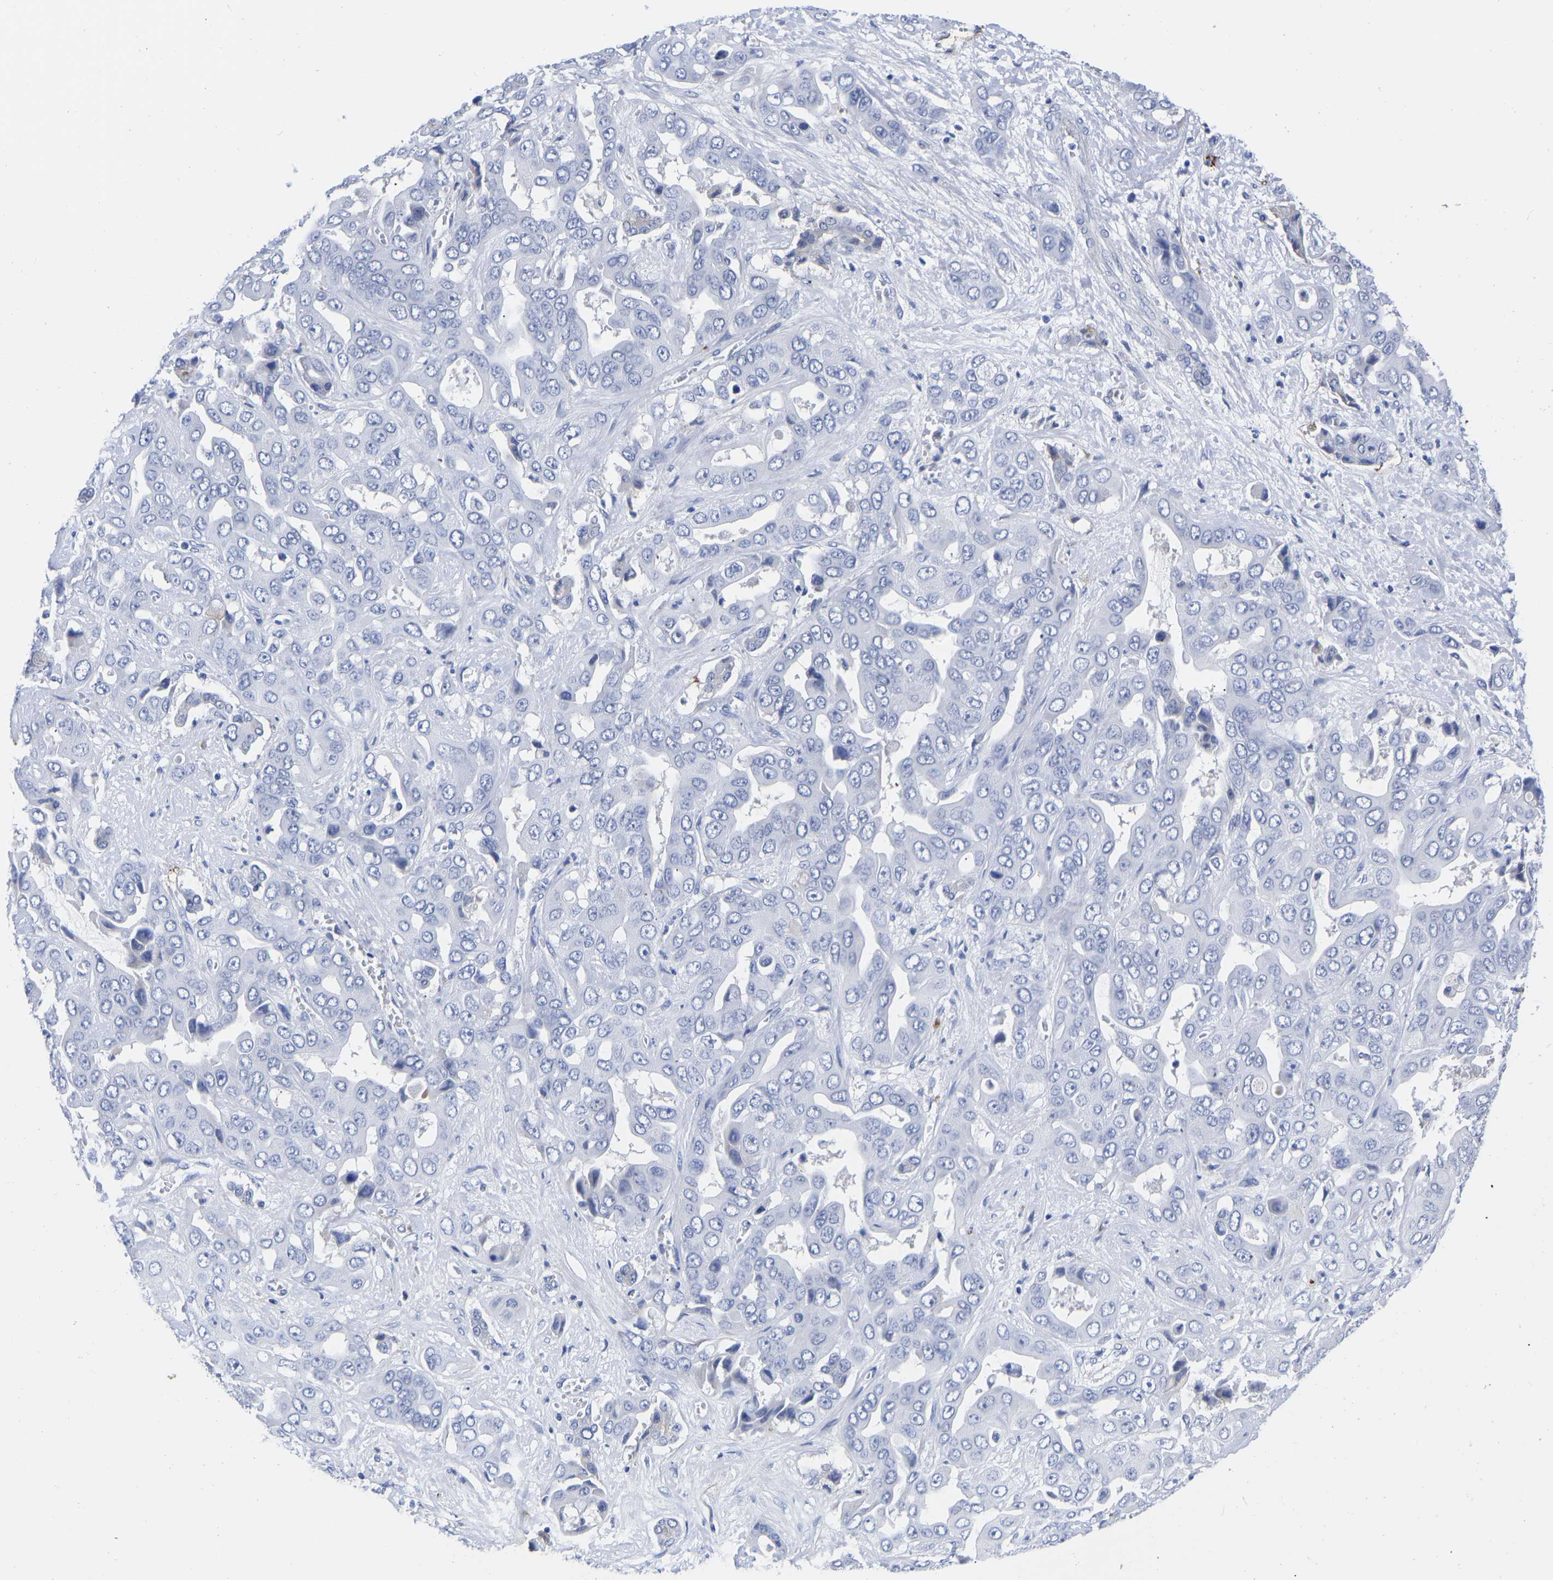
{"staining": {"intensity": "negative", "quantity": "none", "location": "none"}, "tissue": "liver cancer", "cell_type": "Tumor cells", "image_type": "cancer", "snomed": [{"axis": "morphology", "description": "Cholangiocarcinoma"}, {"axis": "topography", "description": "Liver"}], "caption": "Human liver cancer stained for a protein using IHC shows no staining in tumor cells.", "gene": "GPA33", "patient": {"sex": "female", "age": 52}}